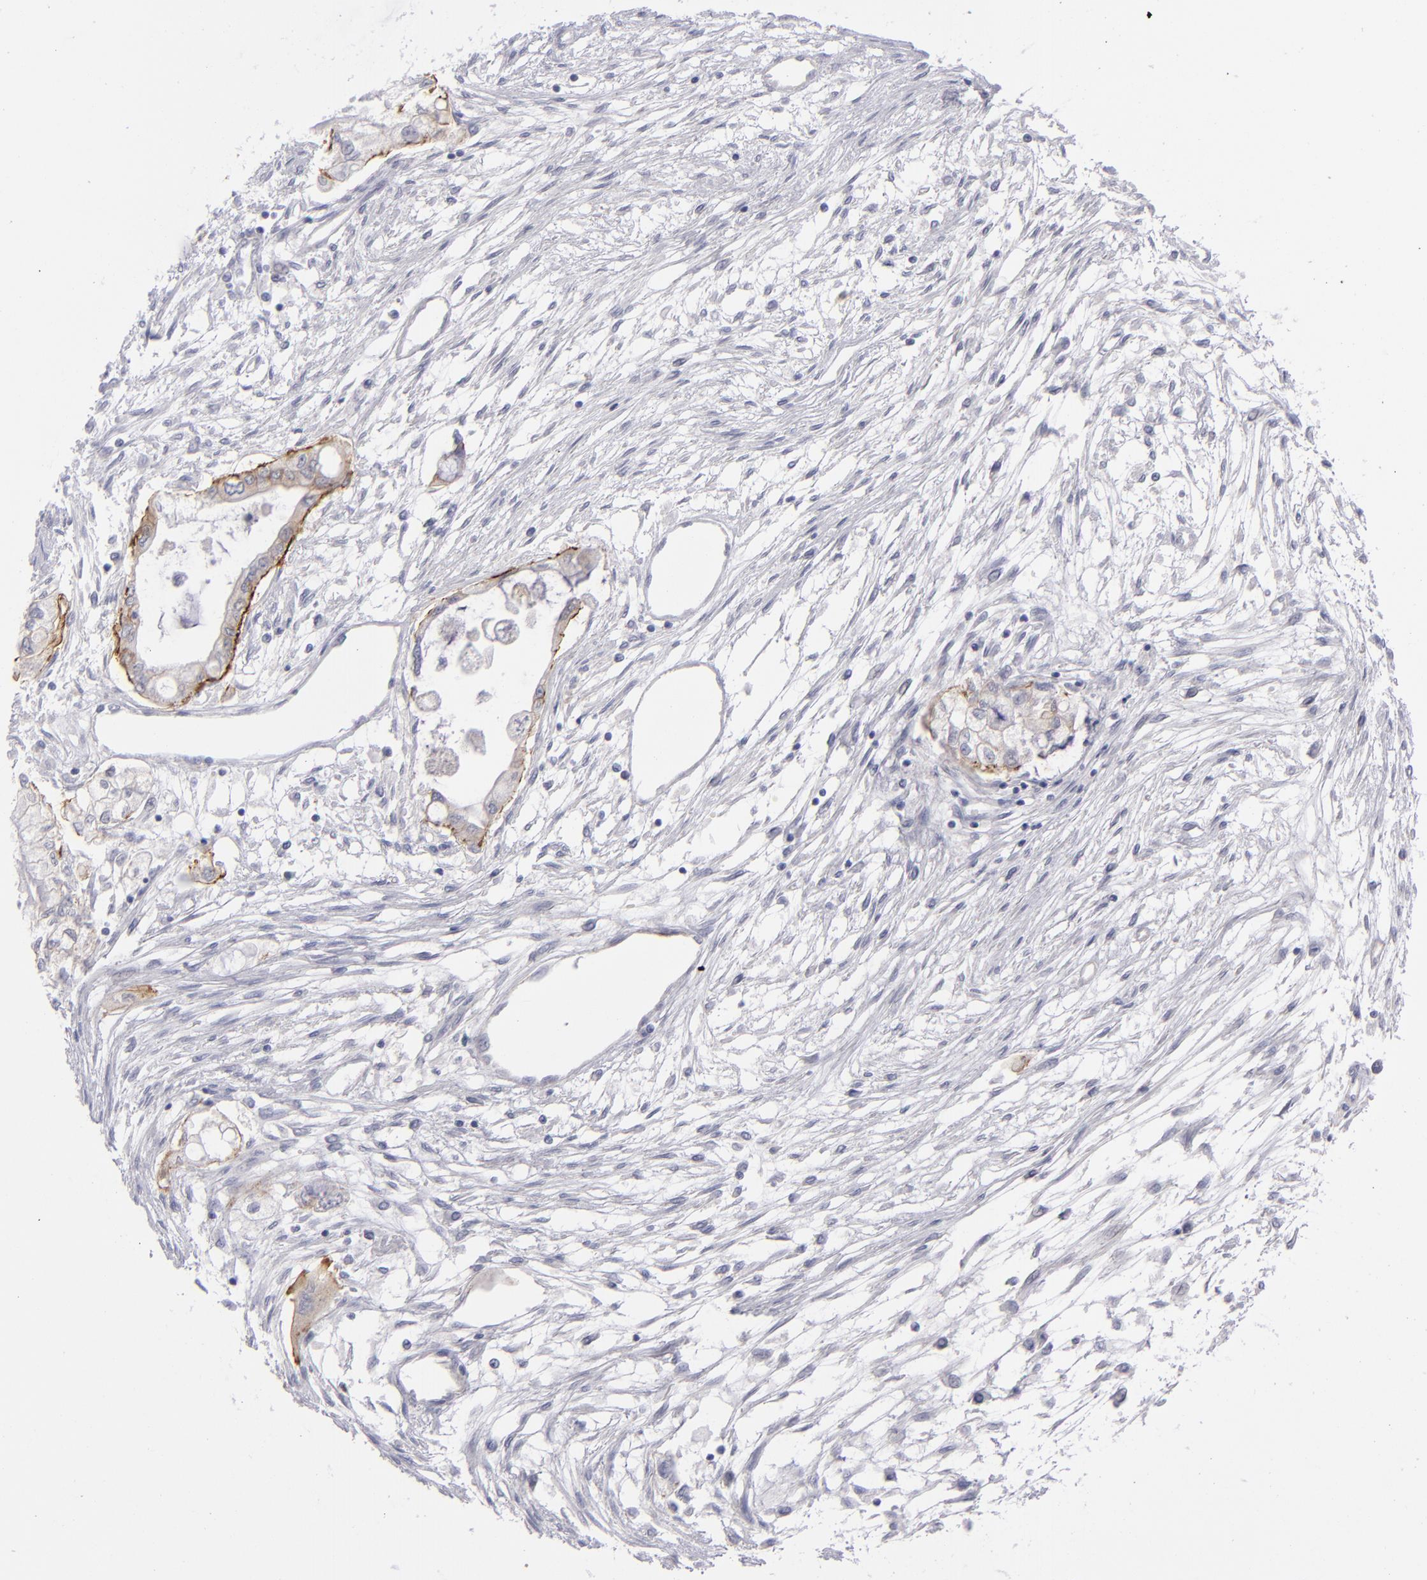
{"staining": {"intensity": "strong", "quantity": "<25%", "location": "cytoplasmic/membranous"}, "tissue": "pancreatic cancer", "cell_type": "Tumor cells", "image_type": "cancer", "snomed": [{"axis": "morphology", "description": "Adenocarcinoma, NOS"}, {"axis": "topography", "description": "Pancreas"}], "caption": "Protein expression analysis of pancreatic adenocarcinoma exhibits strong cytoplasmic/membranous positivity in about <25% of tumor cells.", "gene": "ITGB4", "patient": {"sex": "male", "age": 79}}